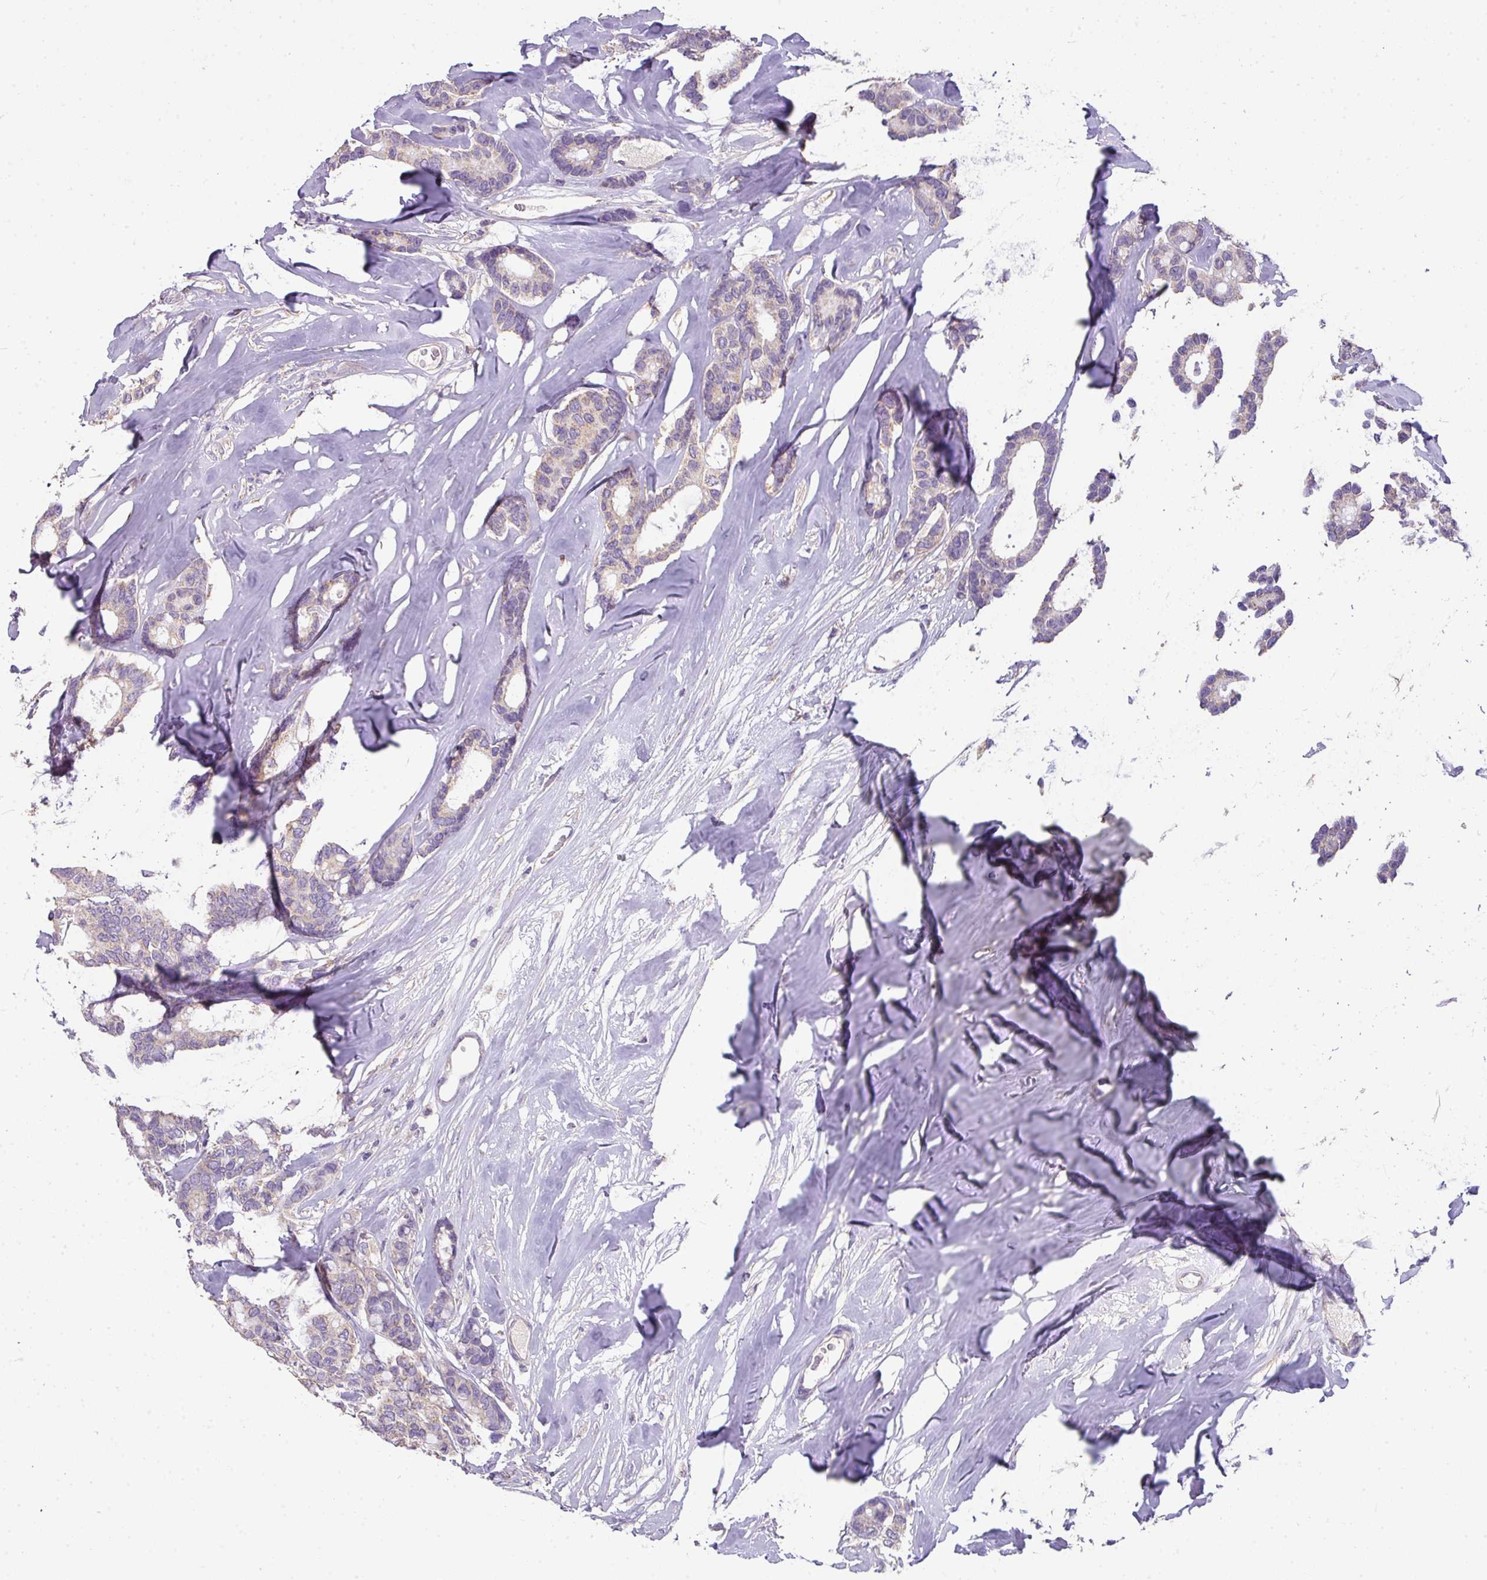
{"staining": {"intensity": "negative", "quantity": "none", "location": "none"}, "tissue": "breast cancer", "cell_type": "Tumor cells", "image_type": "cancer", "snomed": [{"axis": "morphology", "description": "Duct carcinoma"}, {"axis": "topography", "description": "Breast"}], "caption": "This is a histopathology image of immunohistochemistry (IHC) staining of breast cancer, which shows no expression in tumor cells. (Stains: DAB (3,3'-diaminobenzidine) IHC with hematoxylin counter stain, Microscopy: brightfield microscopy at high magnification).", "gene": "PALS2", "patient": {"sex": "female", "age": 87}}